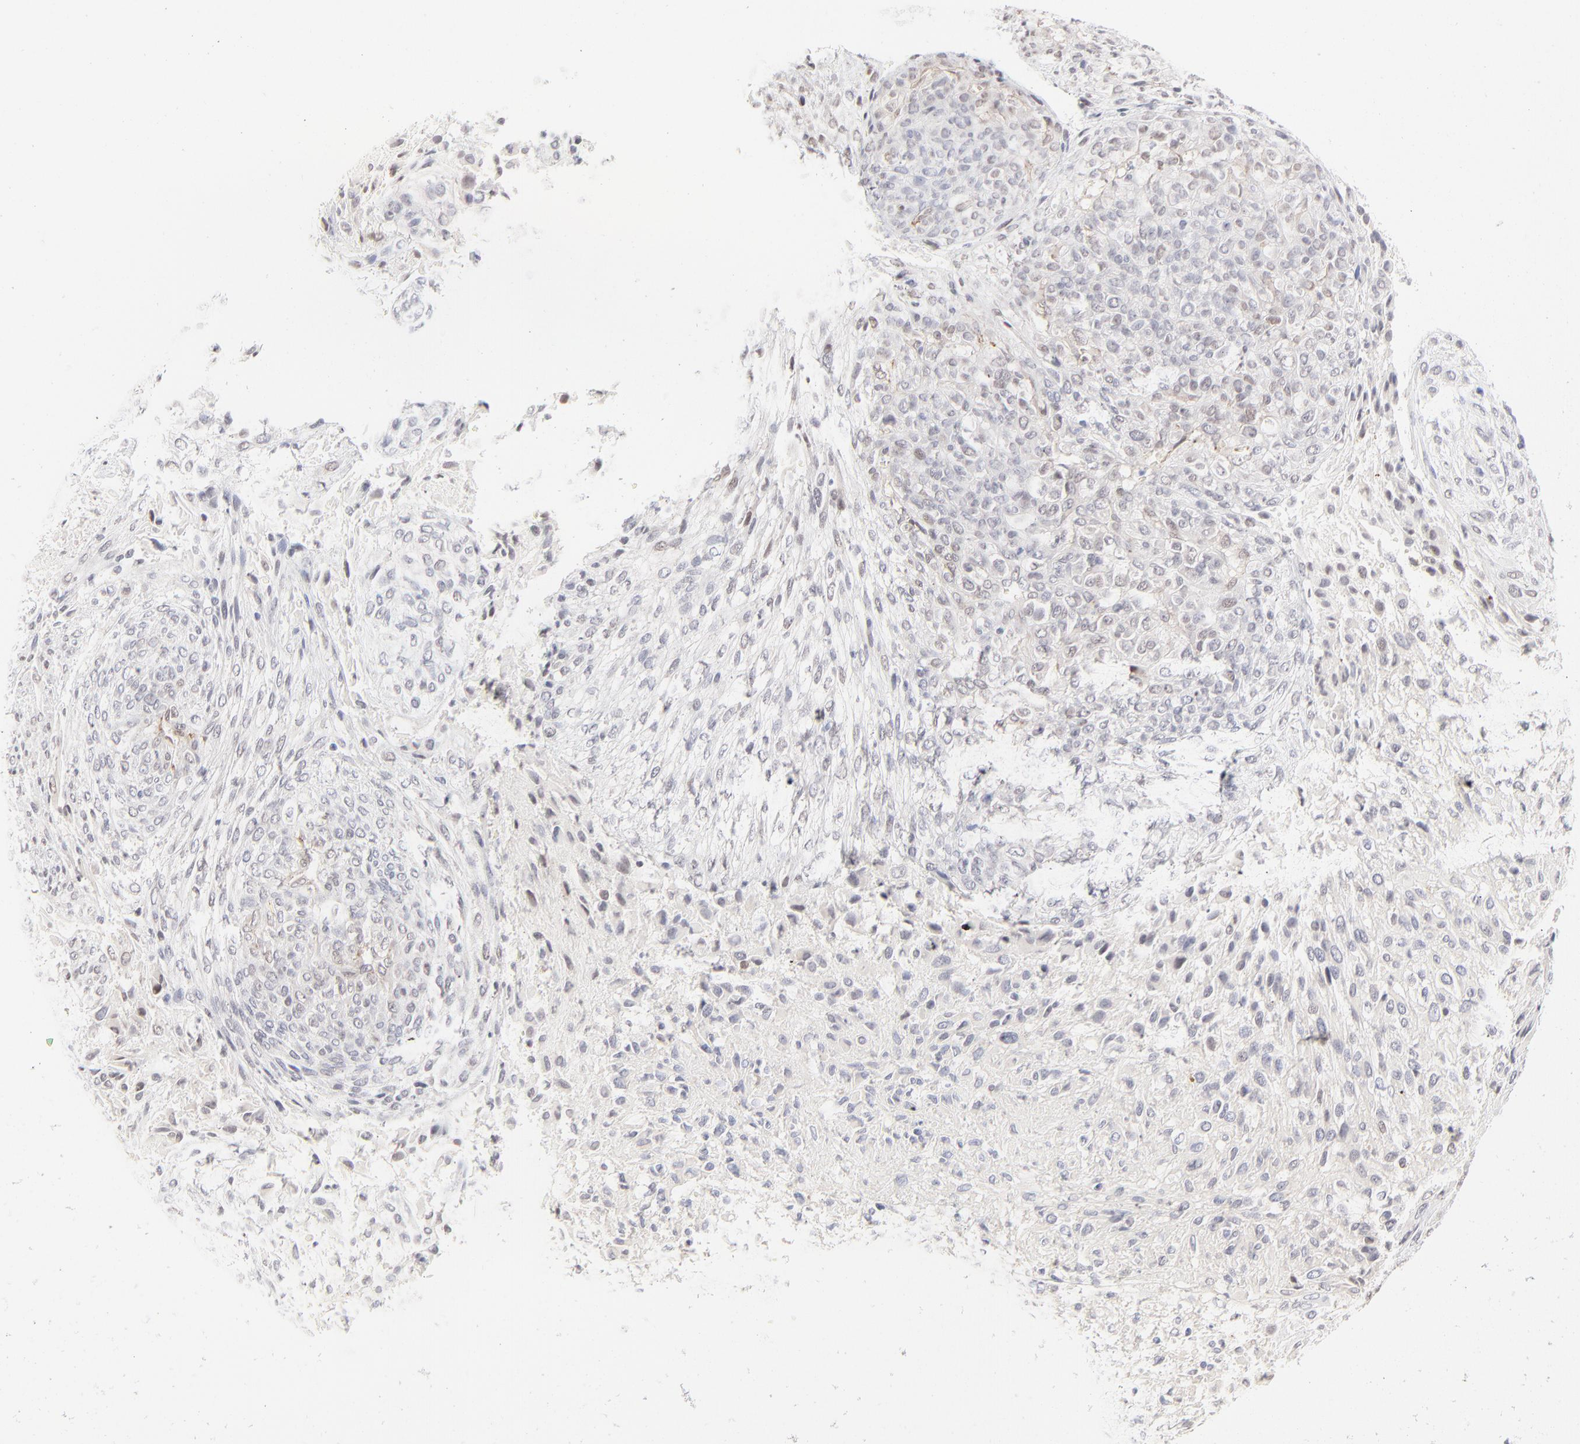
{"staining": {"intensity": "weak", "quantity": "<25%", "location": "nuclear"}, "tissue": "glioma", "cell_type": "Tumor cells", "image_type": "cancer", "snomed": [{"axis": "morphology", "description": "Glioma, malignant, High grade"}, {"axis": "topography", "description": "Cerebral cortex"}], "caption": "Tumor cells show no significant positivity in high-grade glioma (malignant).", "gene": "RBM3", "patient": {"sex": "female", "age": 55}}